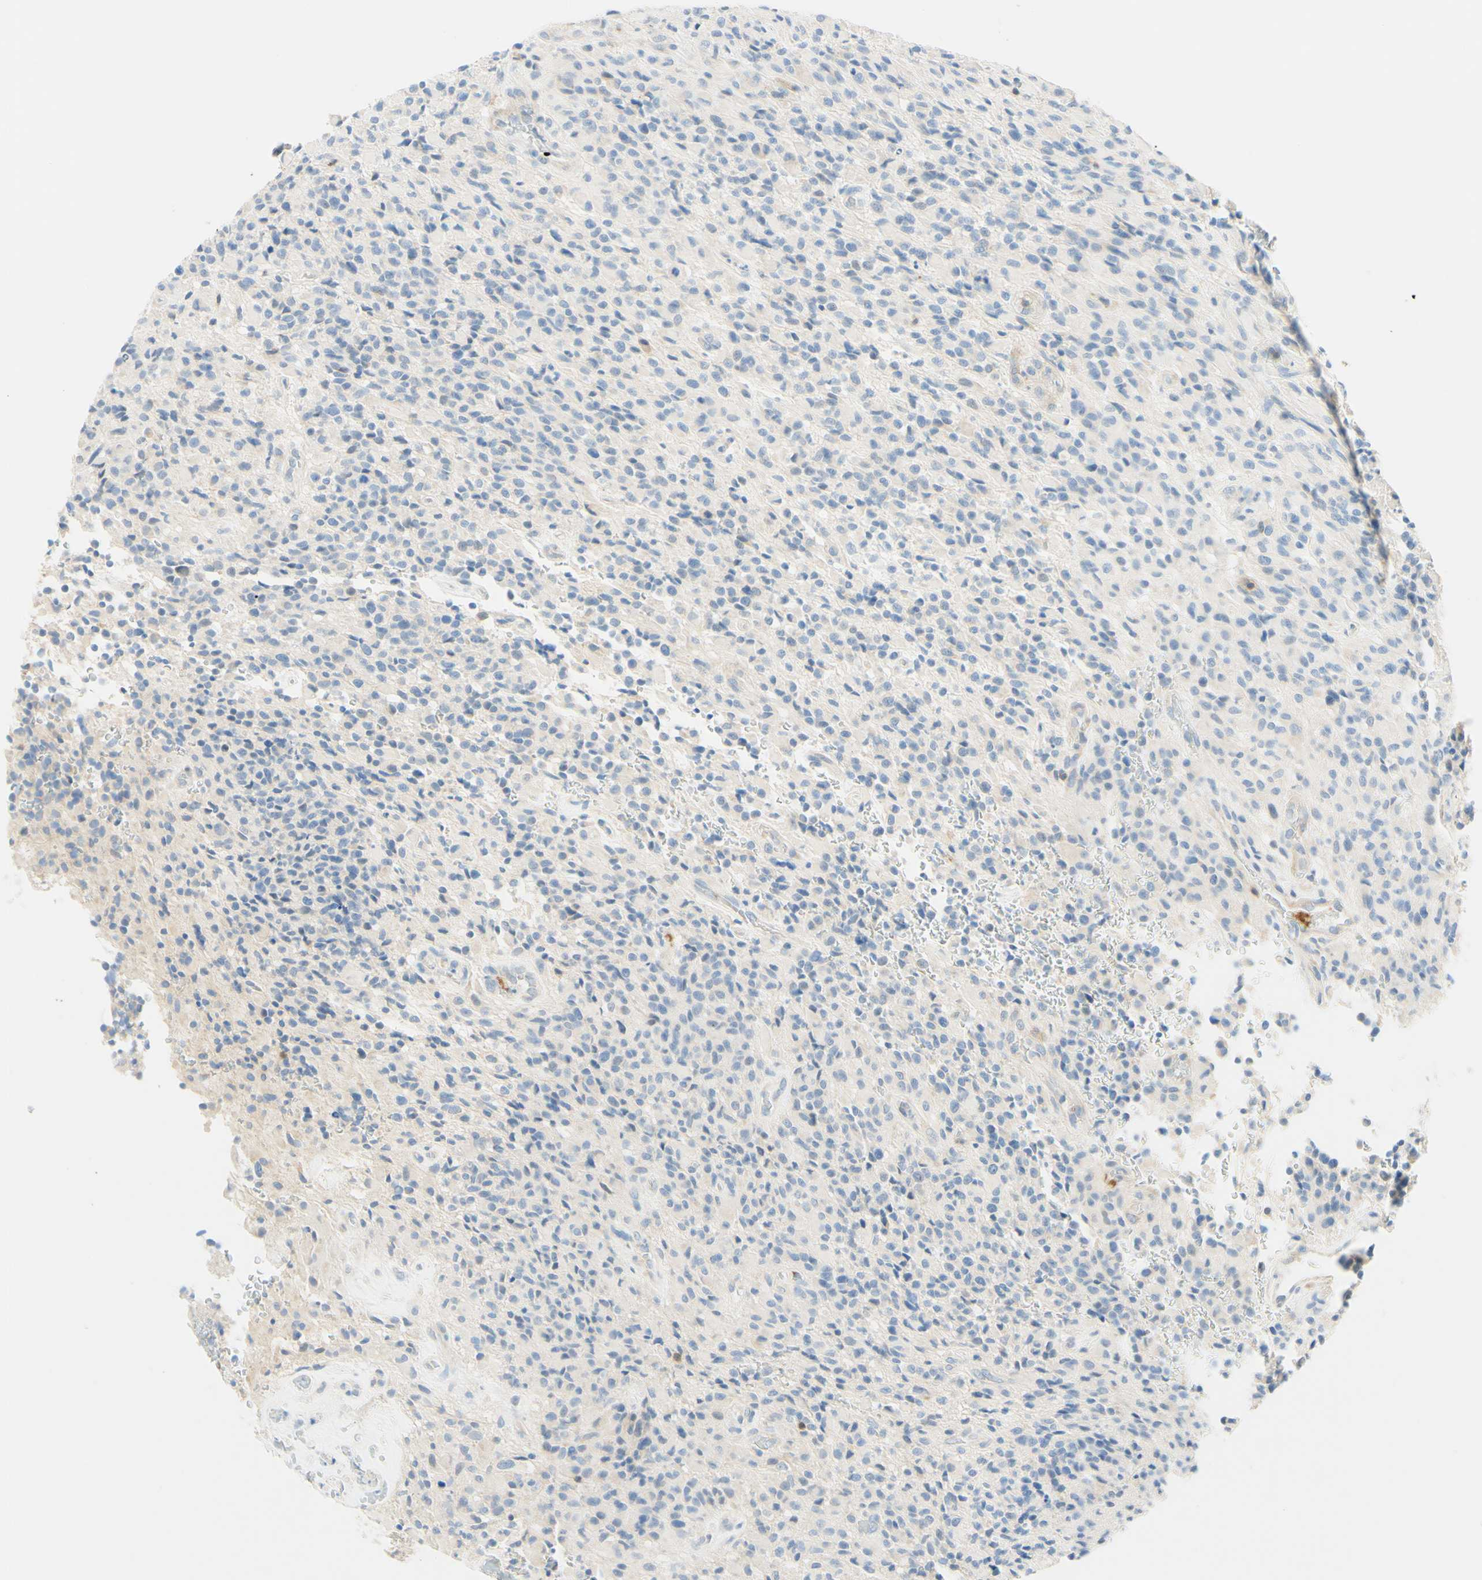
{"staining": {"intensity": "negative", "quantity": "none", "location": "none"}, "tissue": "glioma", "cell_type": "Tumor cells", "image_type": "cancer", "snomed": [{"axis": "morphology", "description": "Glioma, malignant, High grade"}, {"axis": "topography", "description": "Brain"}], "caption": "Tumor cells show no significant protein staining in glioma.", "gene": "LAT", "patient": {"sex": "male", "age": 71}}